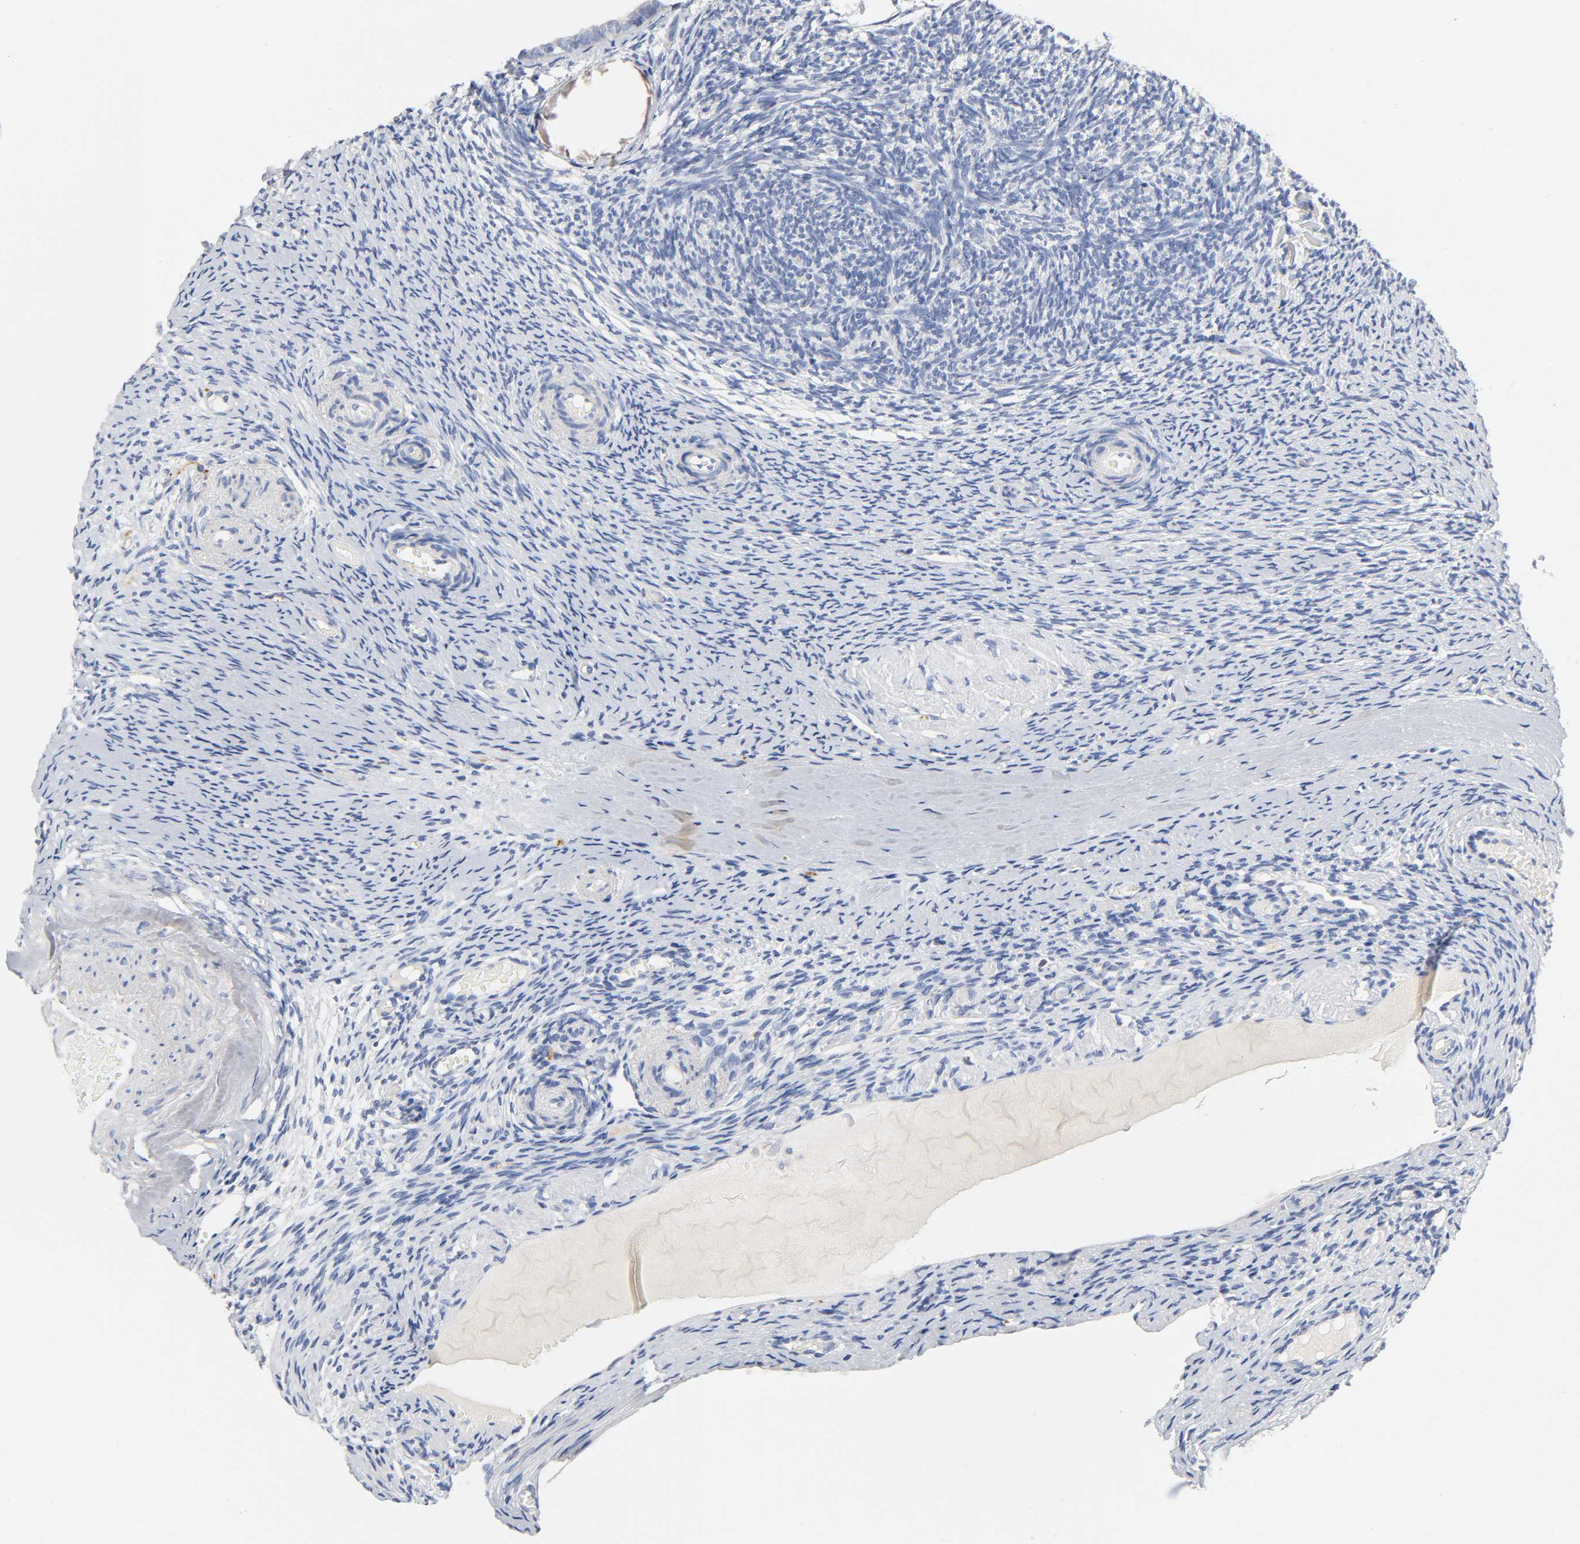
{"staining": {"intensity": "negative", "quantity": "none", "location": "none"}, "tissue": "ovary", "cell_type": "Follicle cells", "image_type": "normal", "snomed": [{"axis": "morphology", "description": "Normal tissue, NOS"}, {"axis": "topography", "description": "Ovary"}], "caption": "High power microscopy image of an immunohistochemistry (IHC) photomicrograph of benign ovary, revealing no significant staining in follicle cells.", "gene": "PLP1", "patient": {"sex": "female", "age": 60}}